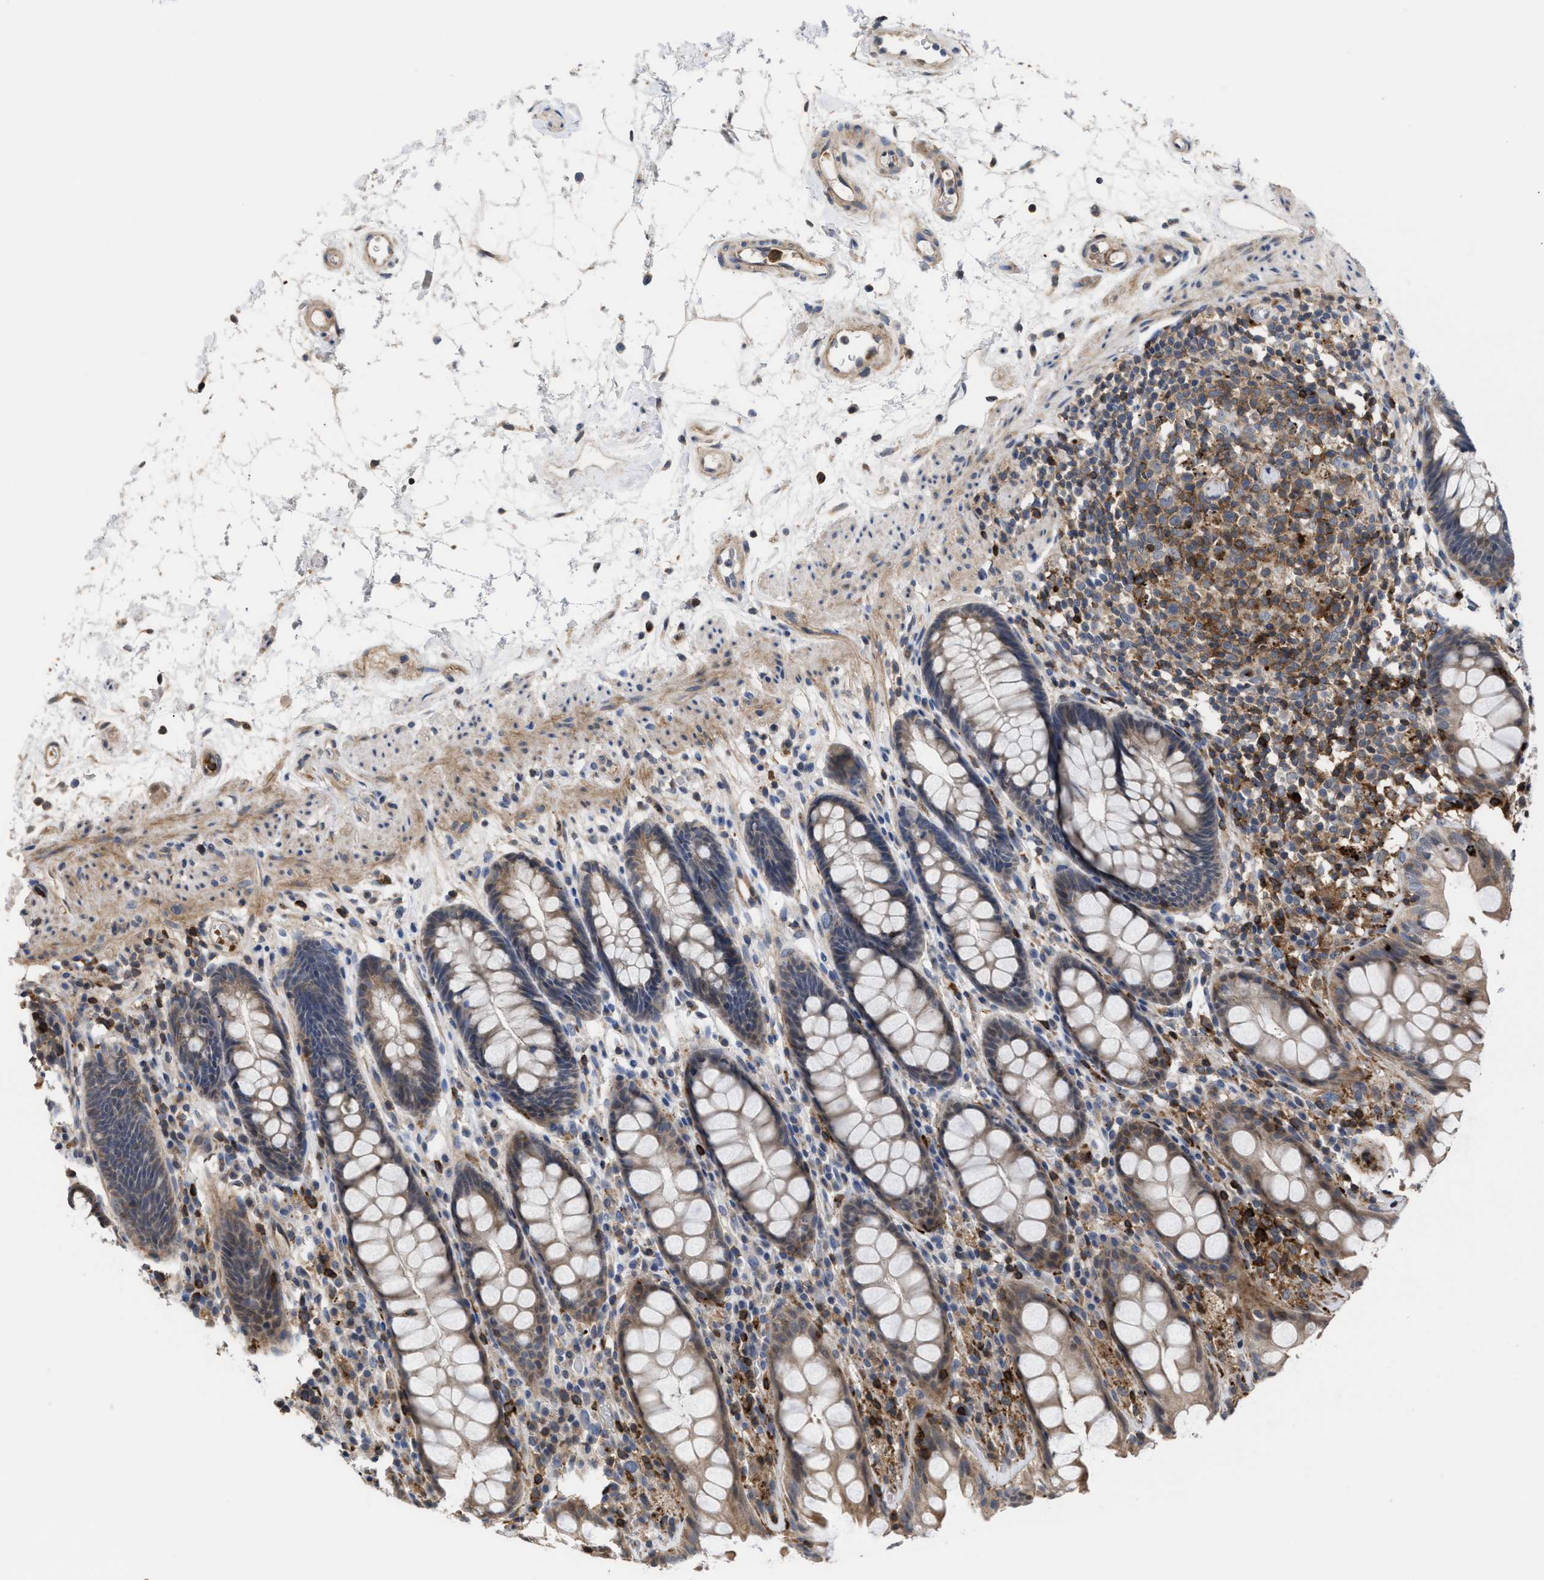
{"staining": {"intensity": "moderate", "quantity": "25%-75%", "location": "cytoplasmic/membranous"}, "tissue": "rectum", "cell_type": "Glandular cells", "image_type": "normal", "snomed": [{"axis": "morphology", "description": "Normal tissue, NOS"}, {"axis": "topography", "description": "Rectum"}], "caption": "Approximately 25%-75% of glandular cells in unremarkable rectum demonstrate moderate cytoplasmic/membranous protein positivity as visualized by brown immunohistochemical staining.", "gene": "PTPRE", "patient": {"sex": "male", "age": 64}}